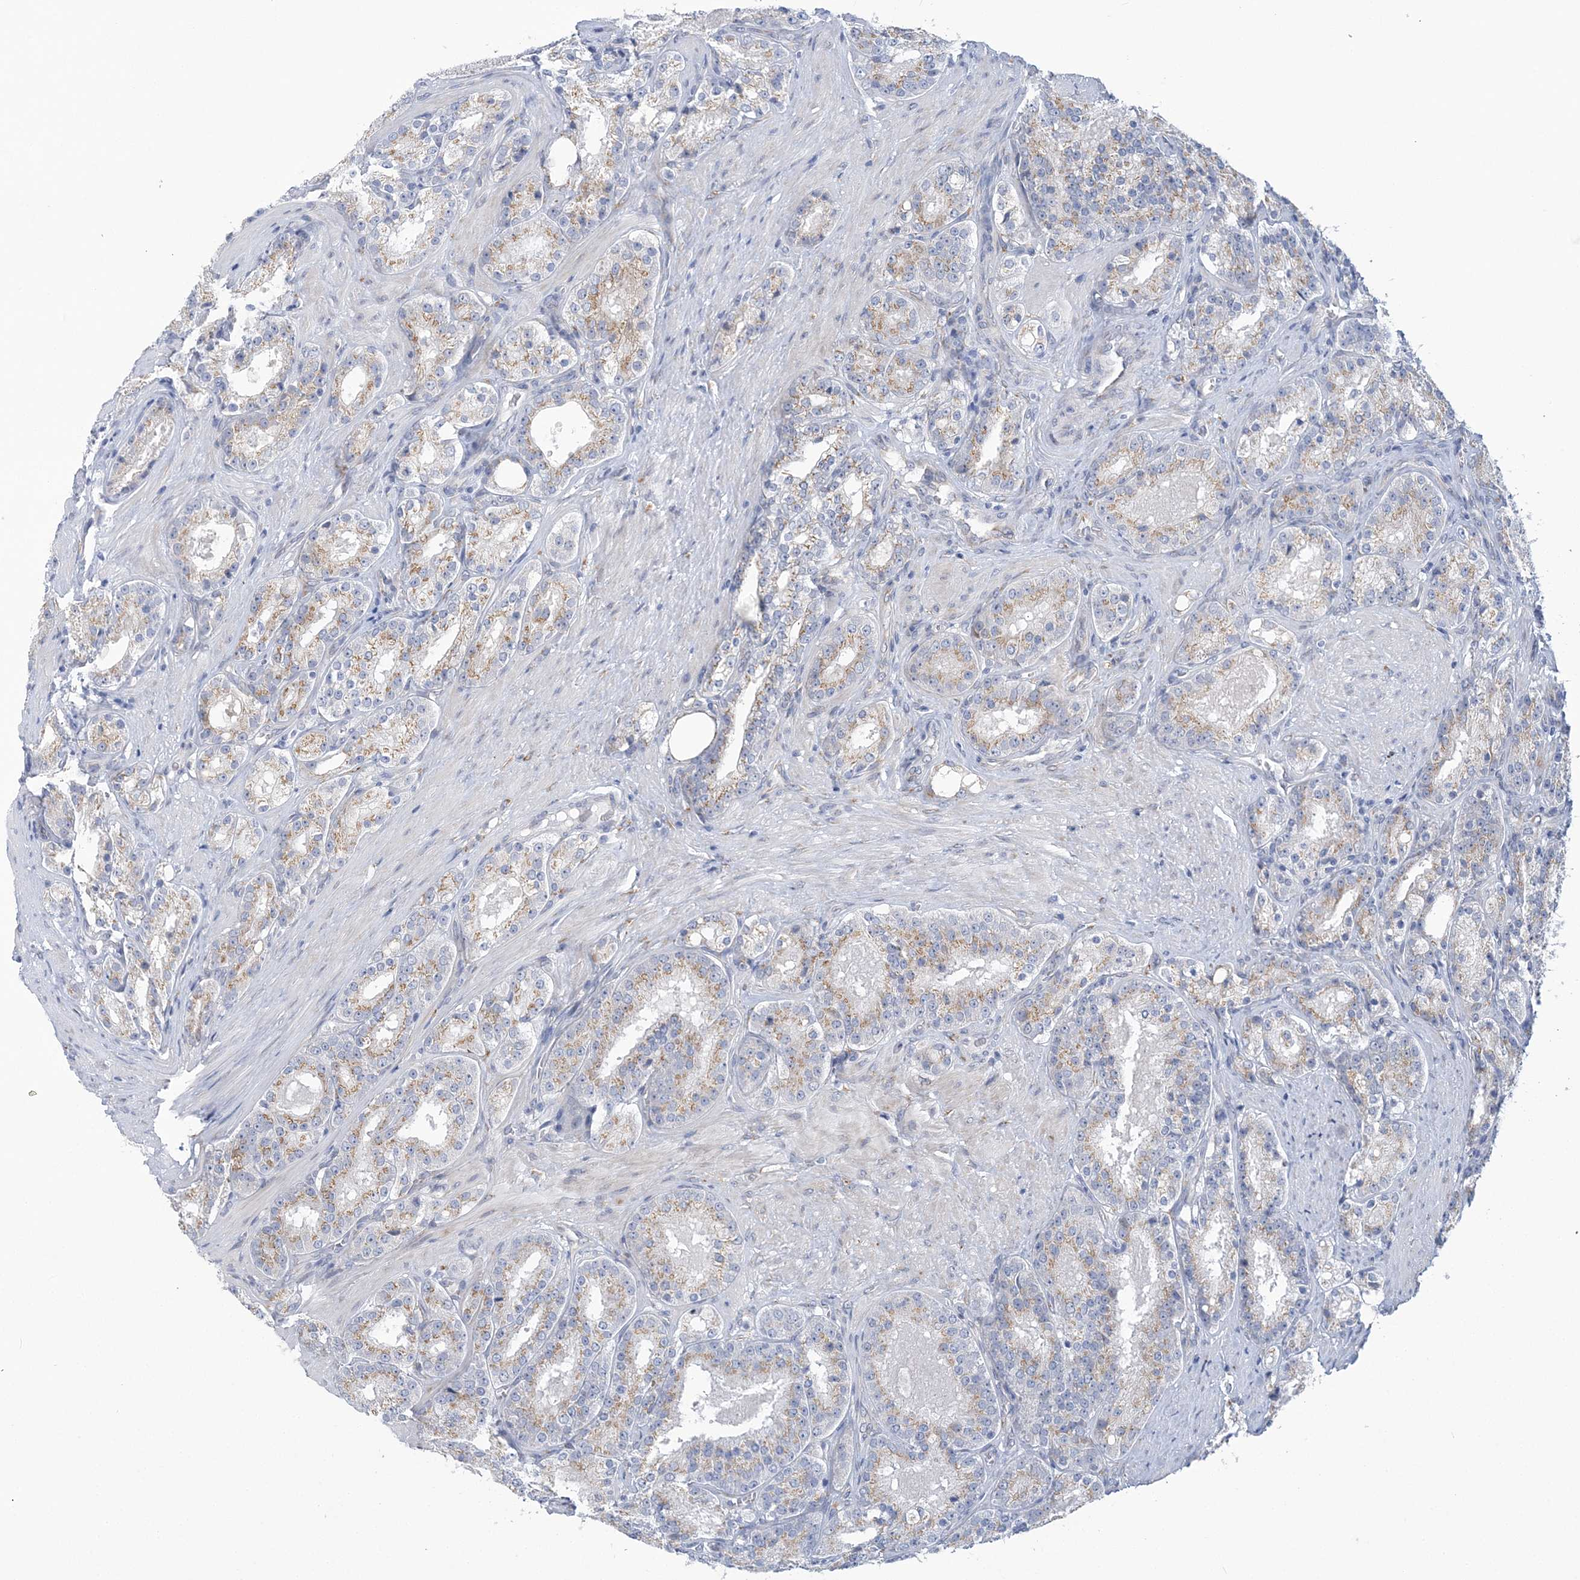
{"staining": {"intensity": "weak", "quantity": "25%-75%", "location": "cytoplasmic/membranous"}, "tissue": "prostate cancer", "cell_type": "Tumor cells", "image_type": "cancer", "snomed": [{"axis": "morphology", "description": "Adenocarcinoma, High grade"}, {"axis": "topography", "description": "Prostate"}], "caption": "Protein expression analysis of prostate cancer (adenocarcinoma (high-grade)) demonstrates weak cytoplasmic/membranous staining in approximately 25%-75% of tumor cells. (brown staining indicates protein expression, while blue staining denotes nuclei).", "gene": "PLEKHG4B", "patient": {"sex": "male", "age": 60}}